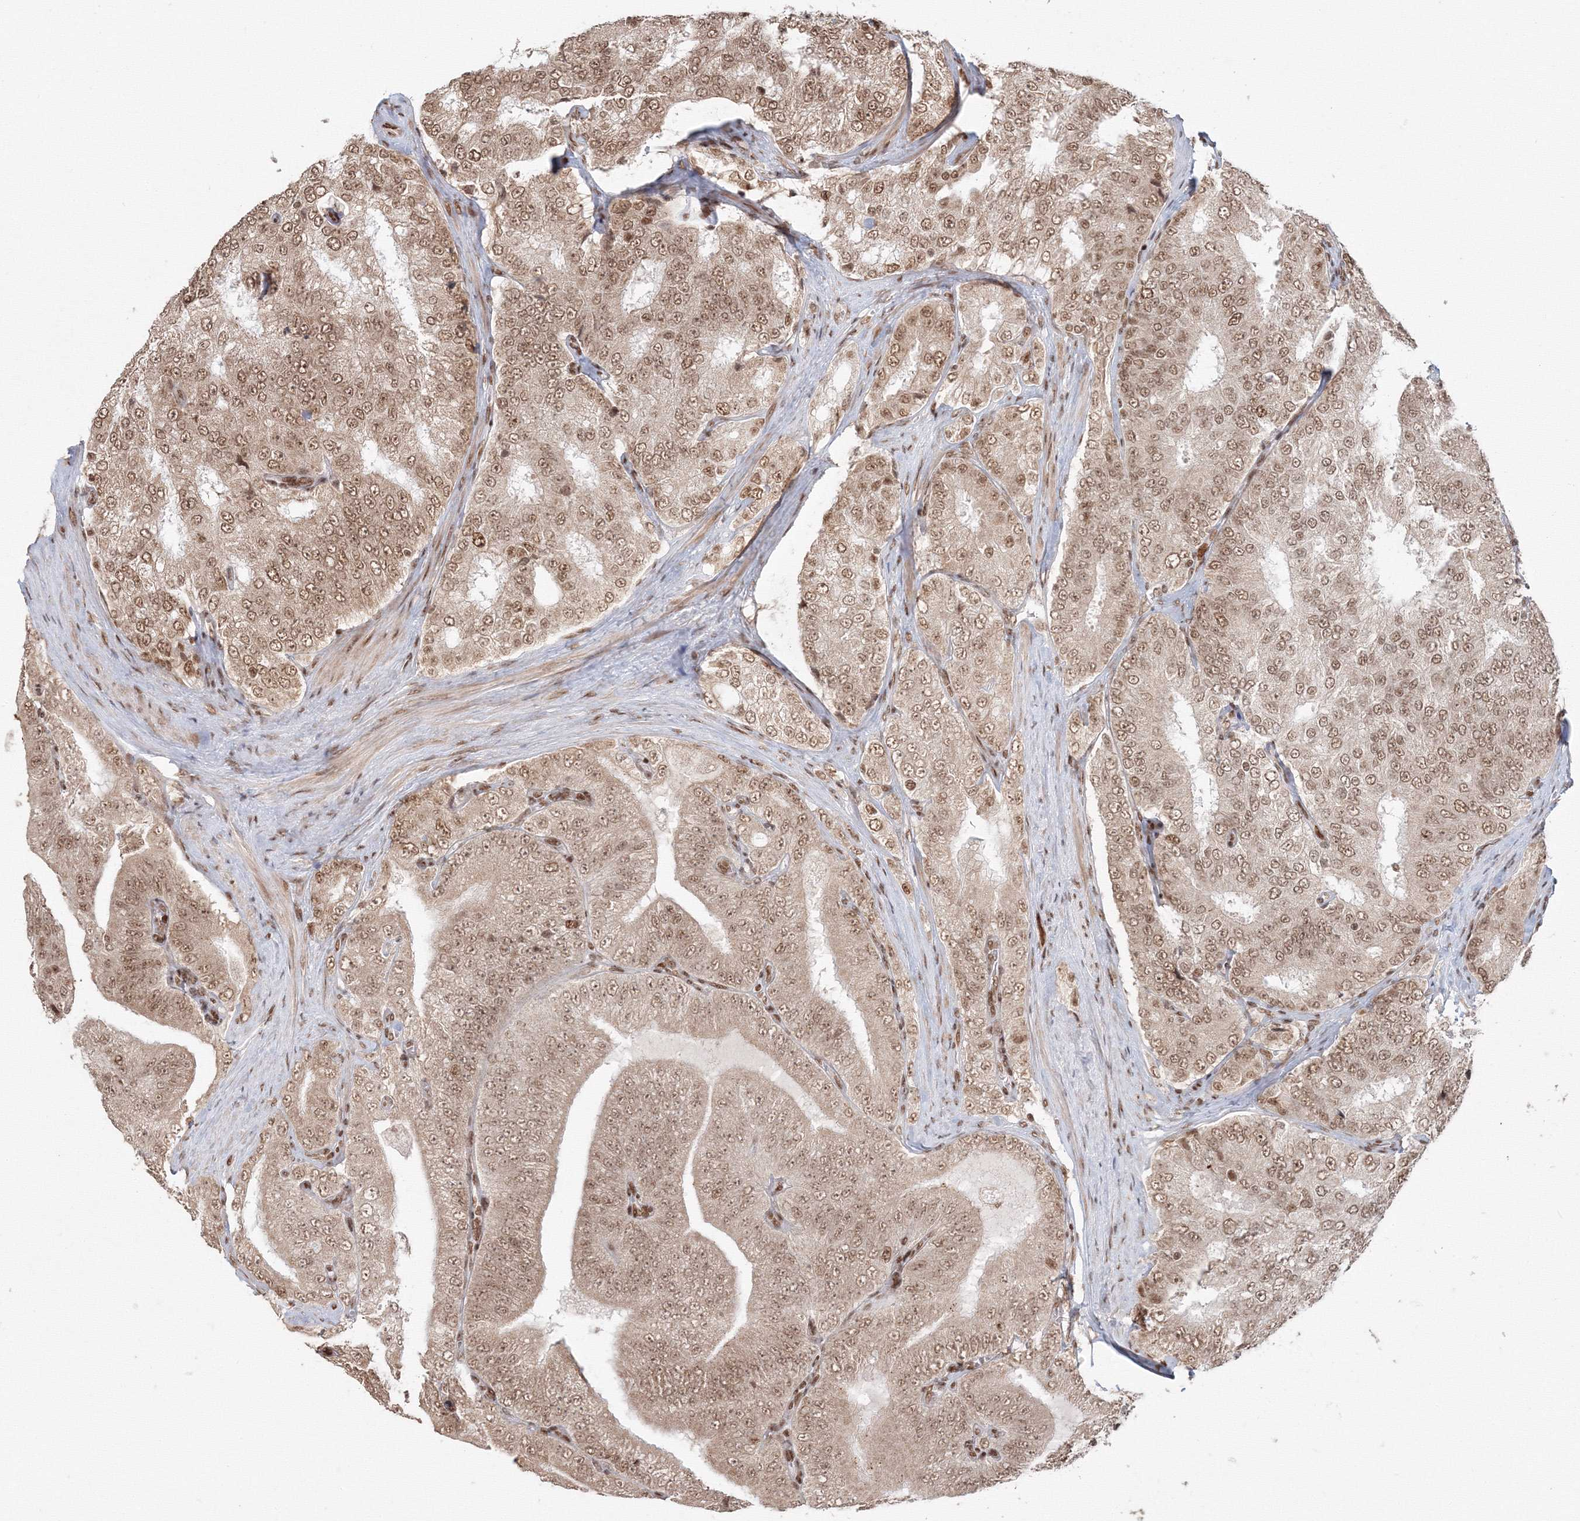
{"staining": {"intensity": "moderate", "quantity": ">75%", "location": "nuclear"}, "tissue": "prostate cancer", "cell_type": "Tumor cells", "image_type": "cancer", "snomed": [{"axis": "morphology", "description": "Adenocarcinoma, High grade"}, {"axis": "topography", "description": "Prostate"}], "caption": "The micrograph demonstrates immunohistochemical staining of prostate cancer. There is moderate nuclear staining is seen in about >75% of tumor cells. (IHC, brightfield microscopy, high magnification).", "gene": "KIF20A", "patient": {"sex": "male", "age": 58}}